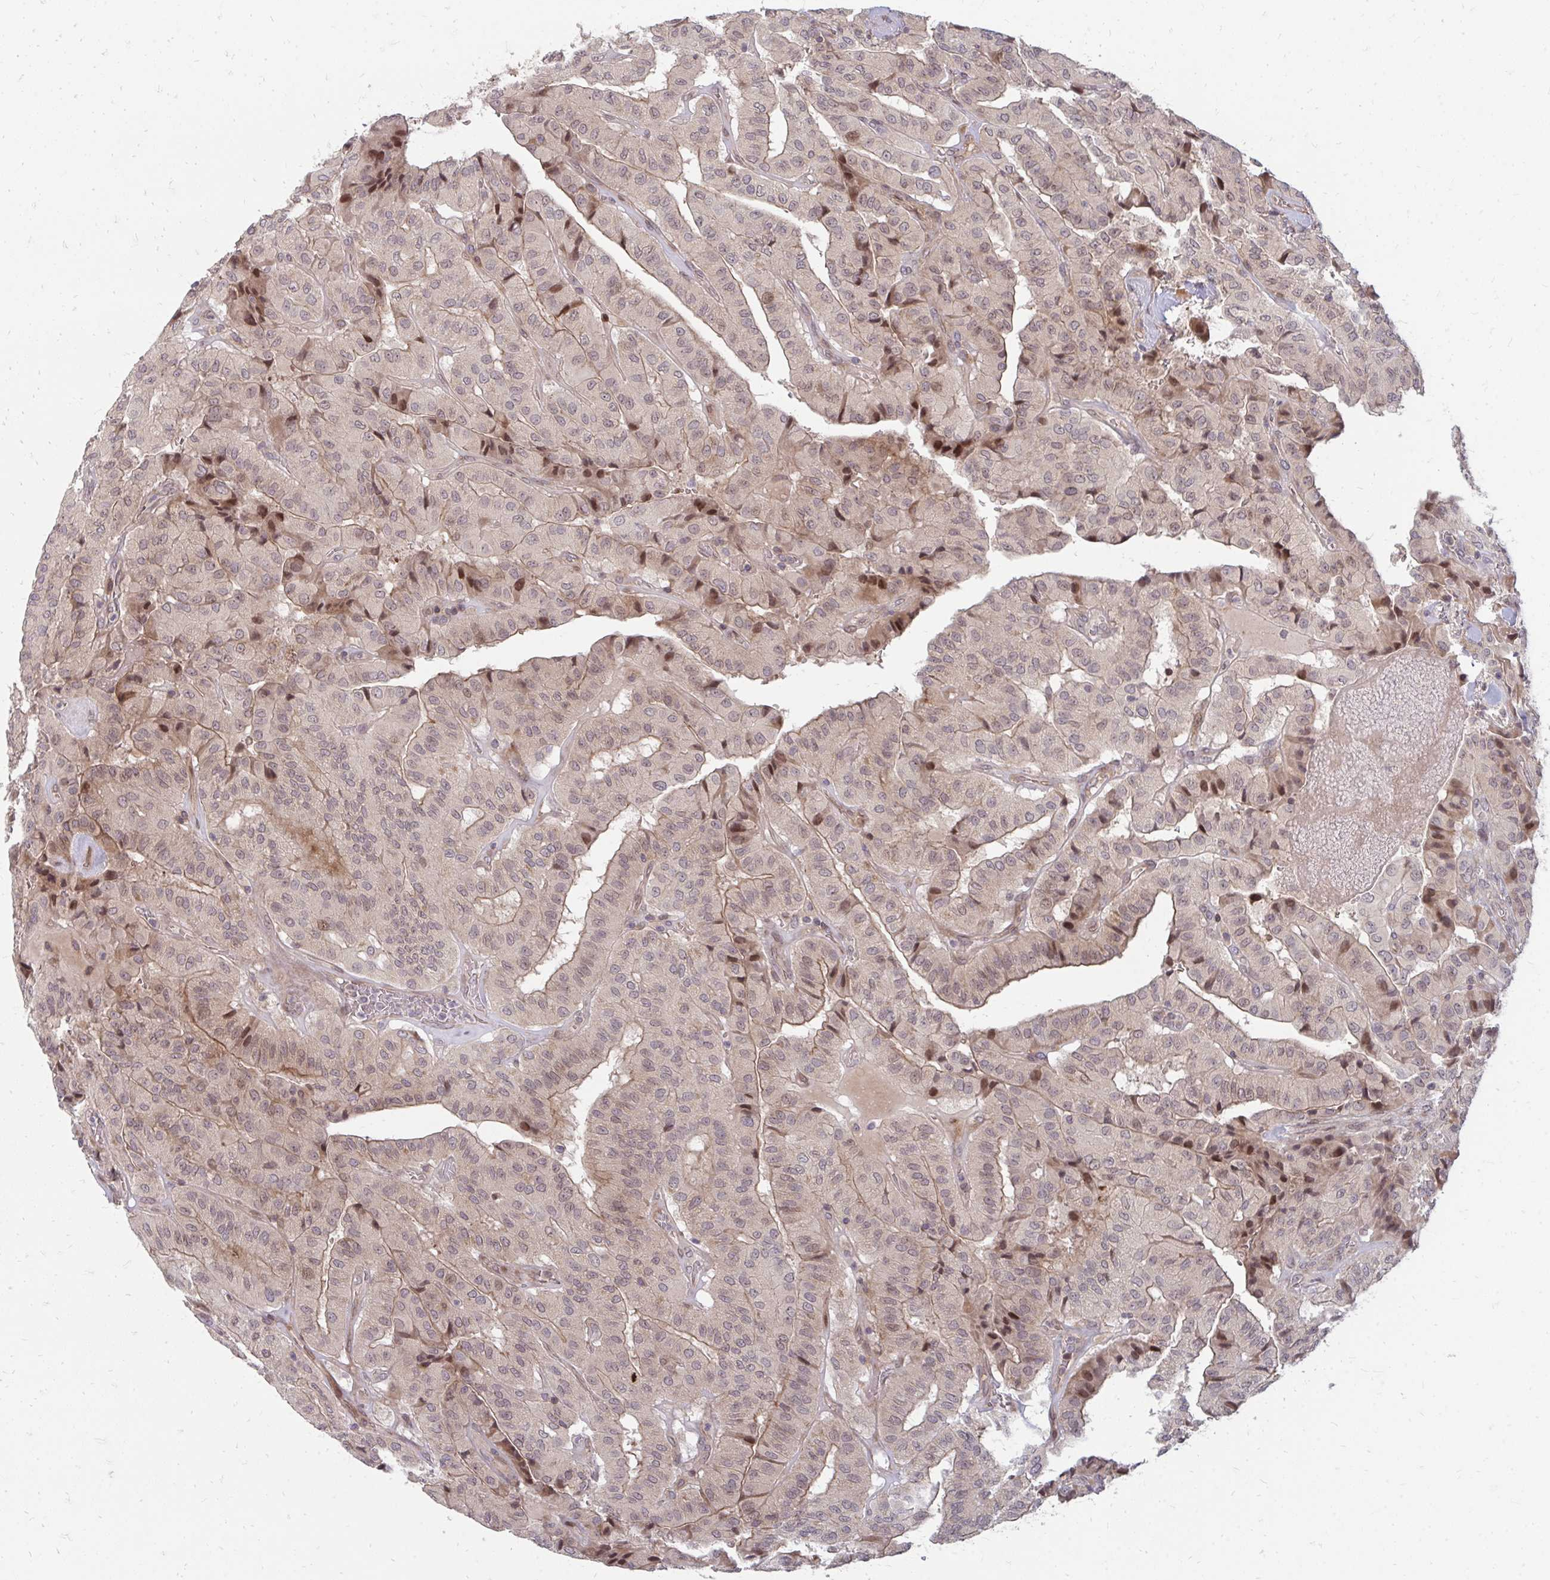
{"staining": {"intensity": "moderate", "quantity": "25%-75%", "location": "cytoplasmic/membranous,nuclear"}, "tissue": "thyroid cancer", "cell_type": "Tumor cells", "image_type": "cancer", "snomed": [{"axis": "morphology", "description": "Normal tissue, NOS"}, {"axis": "morphology", "description": "Papillary adenocarcinoma, NOS"}, {"axis": "topography", "description": "Thyroid gland"}], "caption": "Tumor cells display medium levels of moderate cytoplasmic/membranous and nuclear expression in approximately 25%-75% of cells in thyroid cancer (papillary adenocarcinoma). The staining was performed using DAB, with brown indicating positive protein expression. Nuclei are stained blue with hematoxylin.", "gene": "ZNF285", "patient": {"sex": "female", "age": 59}}